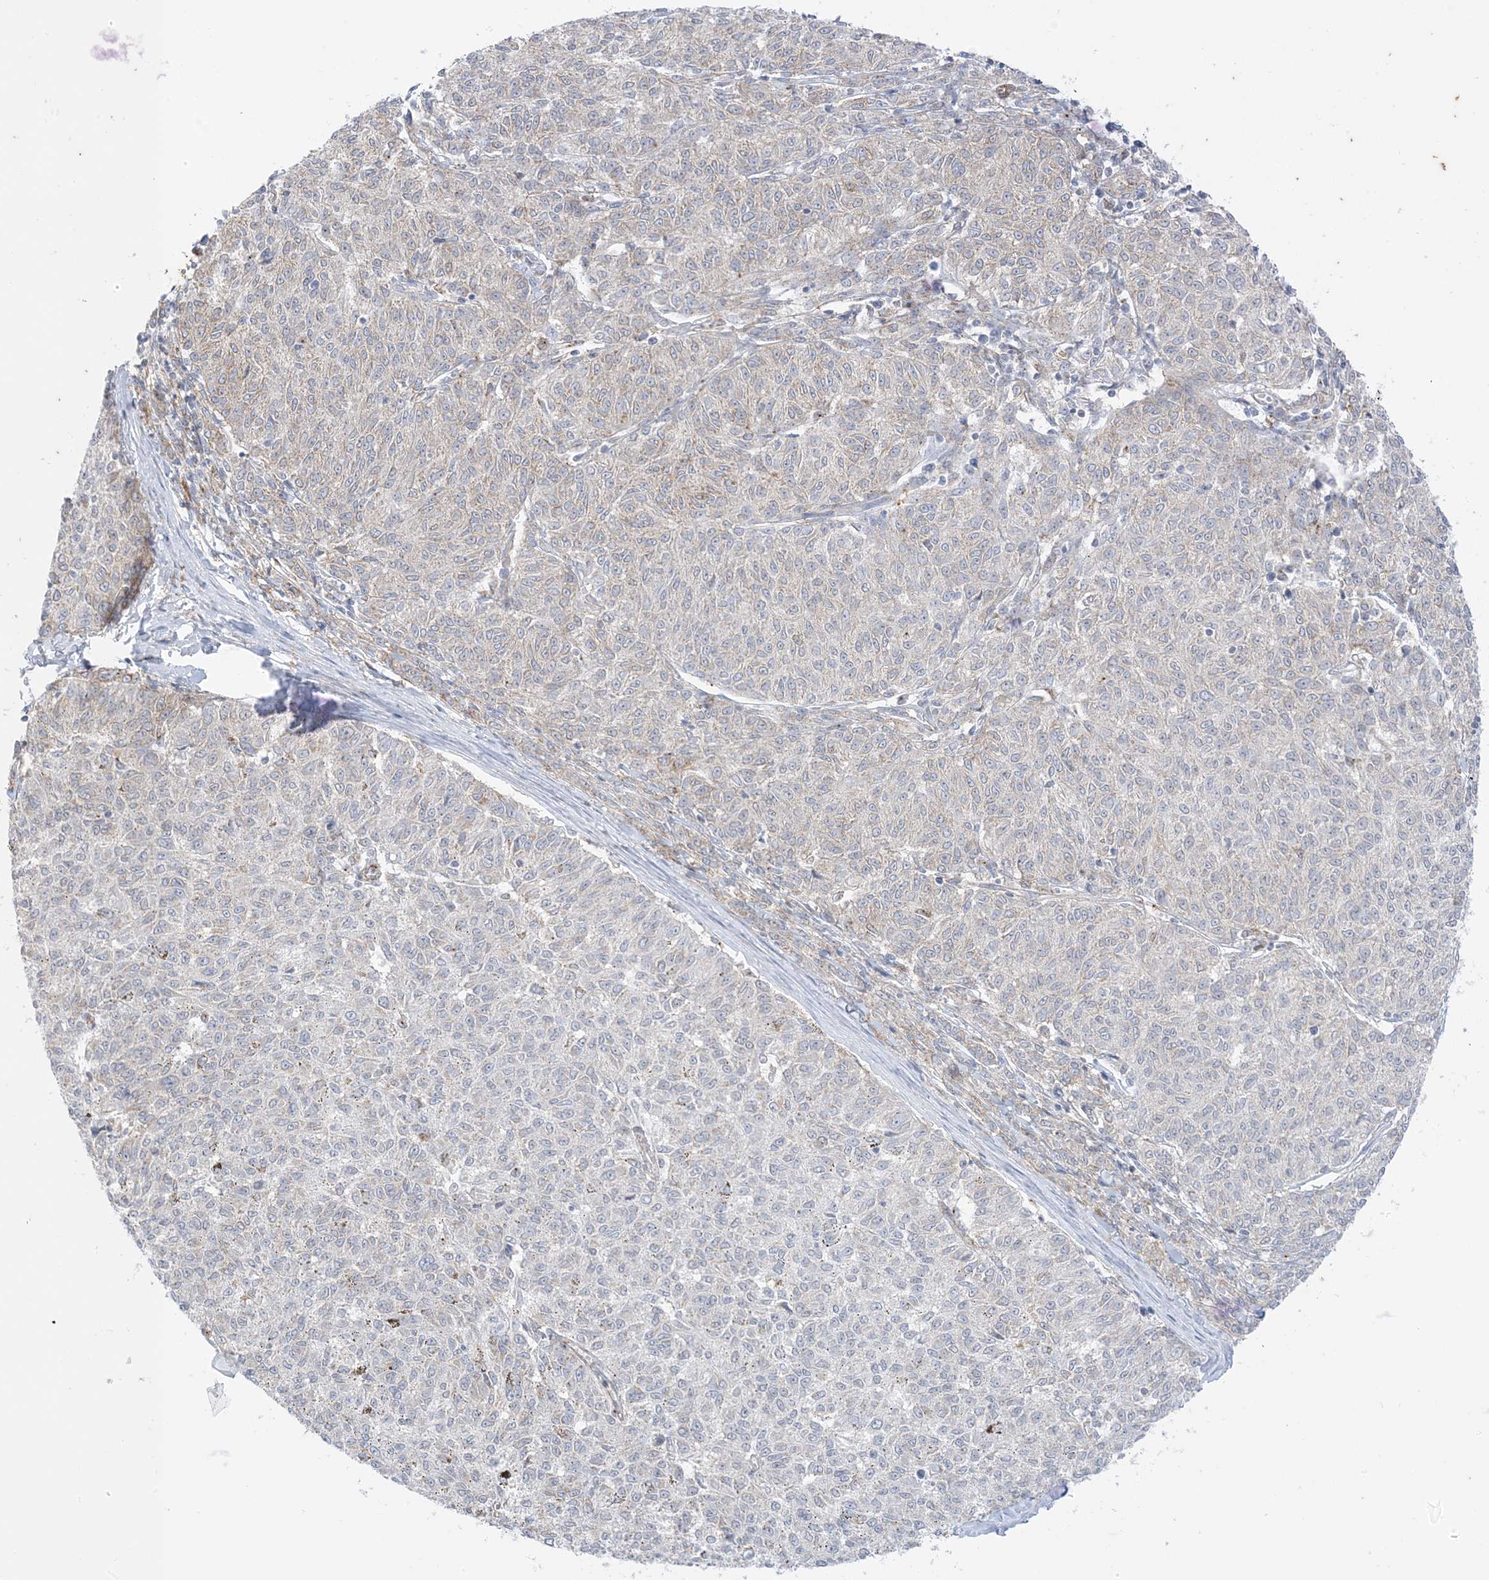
{"staining": {"intensity": "weak", "quantity": "<25%", "location": "cytoplasmic/membranous"}, "tissue": "melanoma", "cell_type": "Tumor cells", "image_type": "cancer", "snomed": [{"axis": "morphology", "description": "Malignant melanoma, NOS"}, {"axis": "topography", "description": "Skin"}], "caption": "Human malignant melanoma stained for a protein using immunohistochemistry (IHC) demonstrates no positivity in tumor cells.", "gene": "RAC1", "patient": {"sex": "female", "age": 72}}